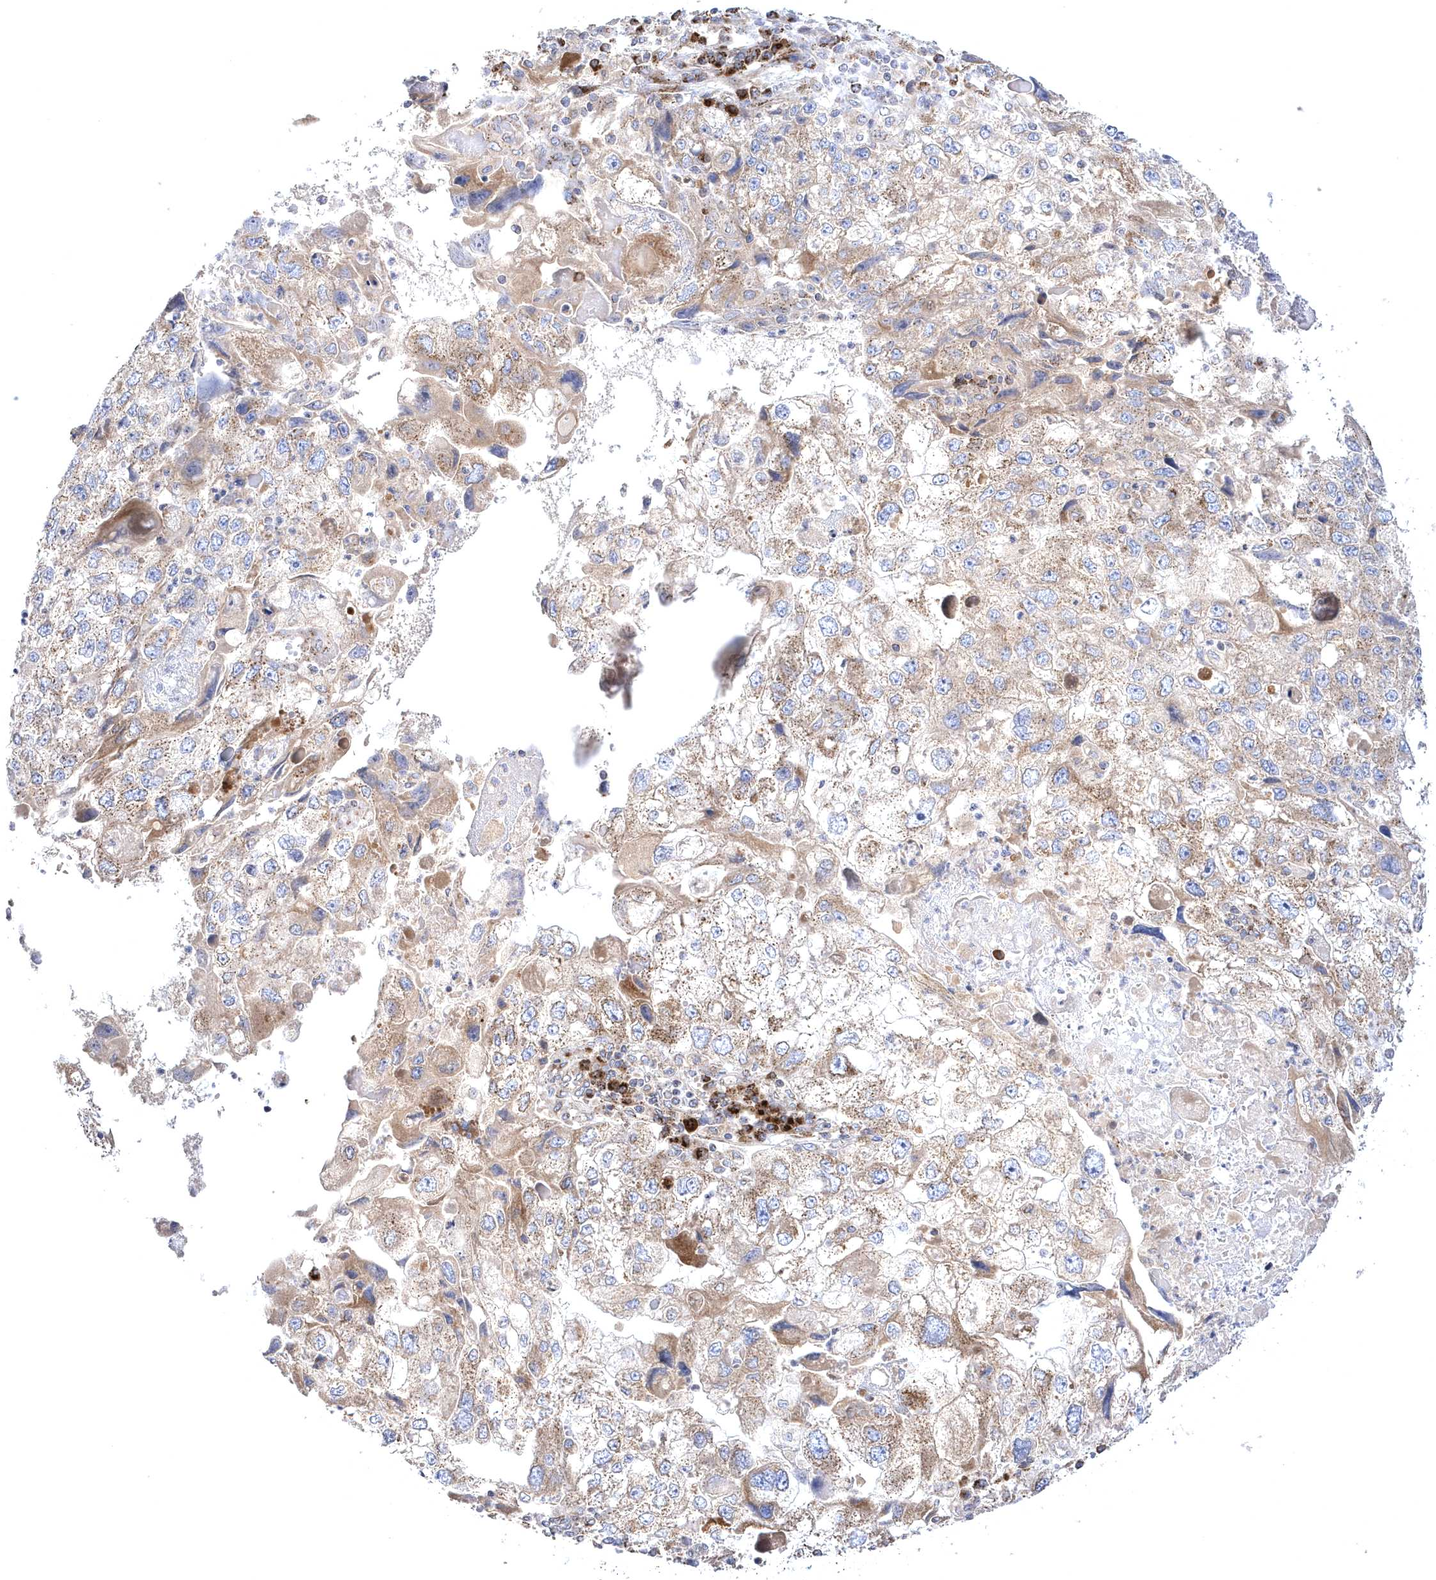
{"staining": {"intensity": "weak", "quantity": "25%-75%", "location": "cytoplasmic/membranous"}, "tissue": "endometrial cancer", "cell_type": "Tumor cells", "image_type": "cancer", "snomed": [{"axis": "morphology", "description": "Adenocarcinoma, NOS"}, {"axis": "topography", "description": "Endometrium"}], "caption": "A micrograph showing weak cytoplasmic/membranous staining in about 25%-75% of tumor cells in endometrial cancer (adenocarcinoma), as visualized by brown immunohistochemical staining.", "gene": "COPB2", "patient": {"sex": "female", "age": 49}}